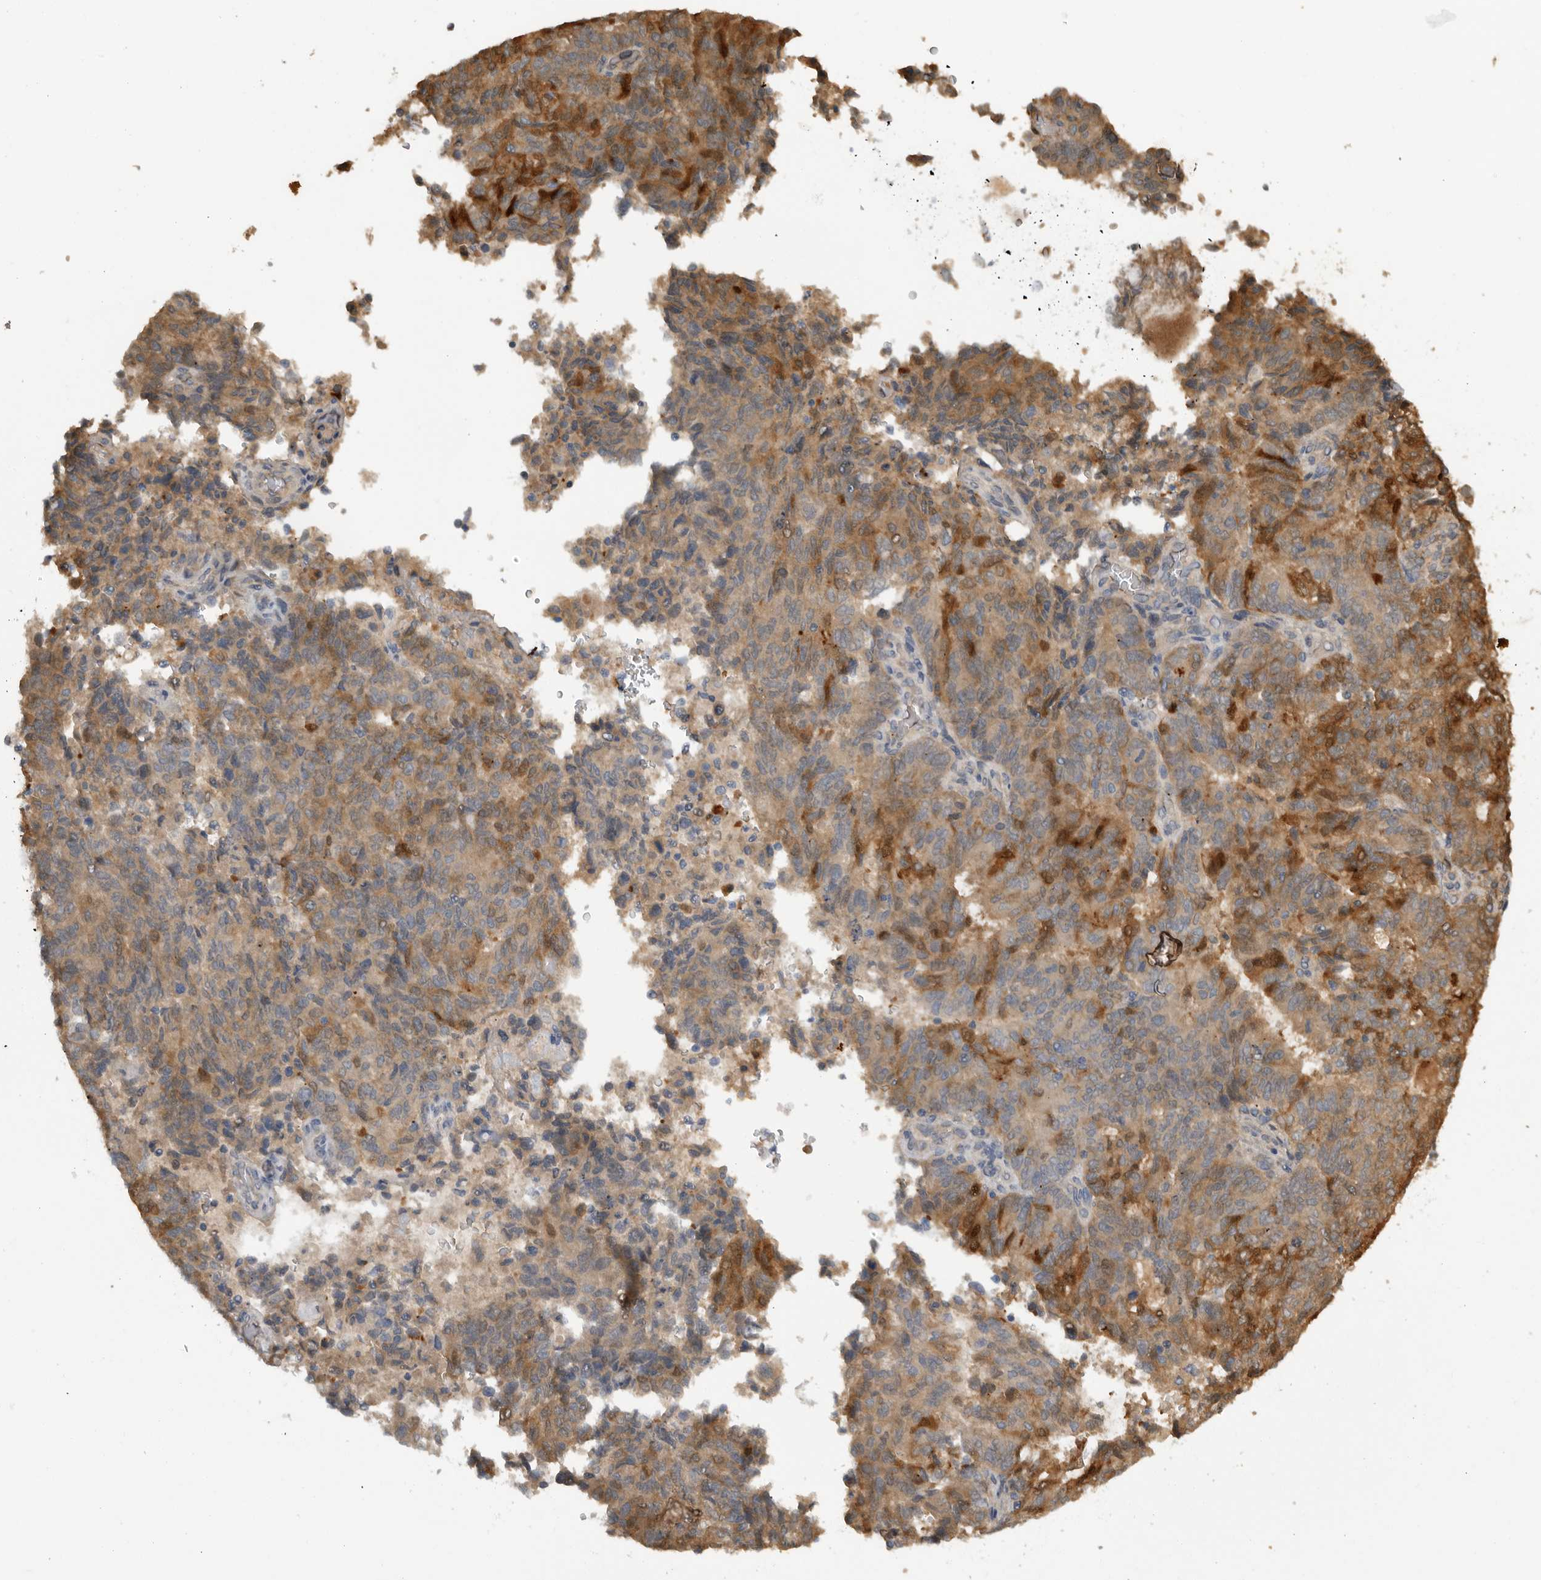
{"staining": {"intensity": "moderate", "quantity": ">75%", "location": "cytoplasmic/membranous"}, "tissue": "endometrial cancer", "cell_type": "Tumor cells", "image_type": "cancer", "snomed": [{"axis": "morphology", "description": "Adenocarcinoma, NOS"}, {"axis": "topography", "description": "Endometrium"}], "caption": "Protein staining of endometrial cancer (adenocarcinoma) tissue reveals moderate cytoplasmic/membranous staining in approximately >75% of tumor cells.", "gene": "AASDHPPT", "patient": {"sex": "female", "age": 80}}